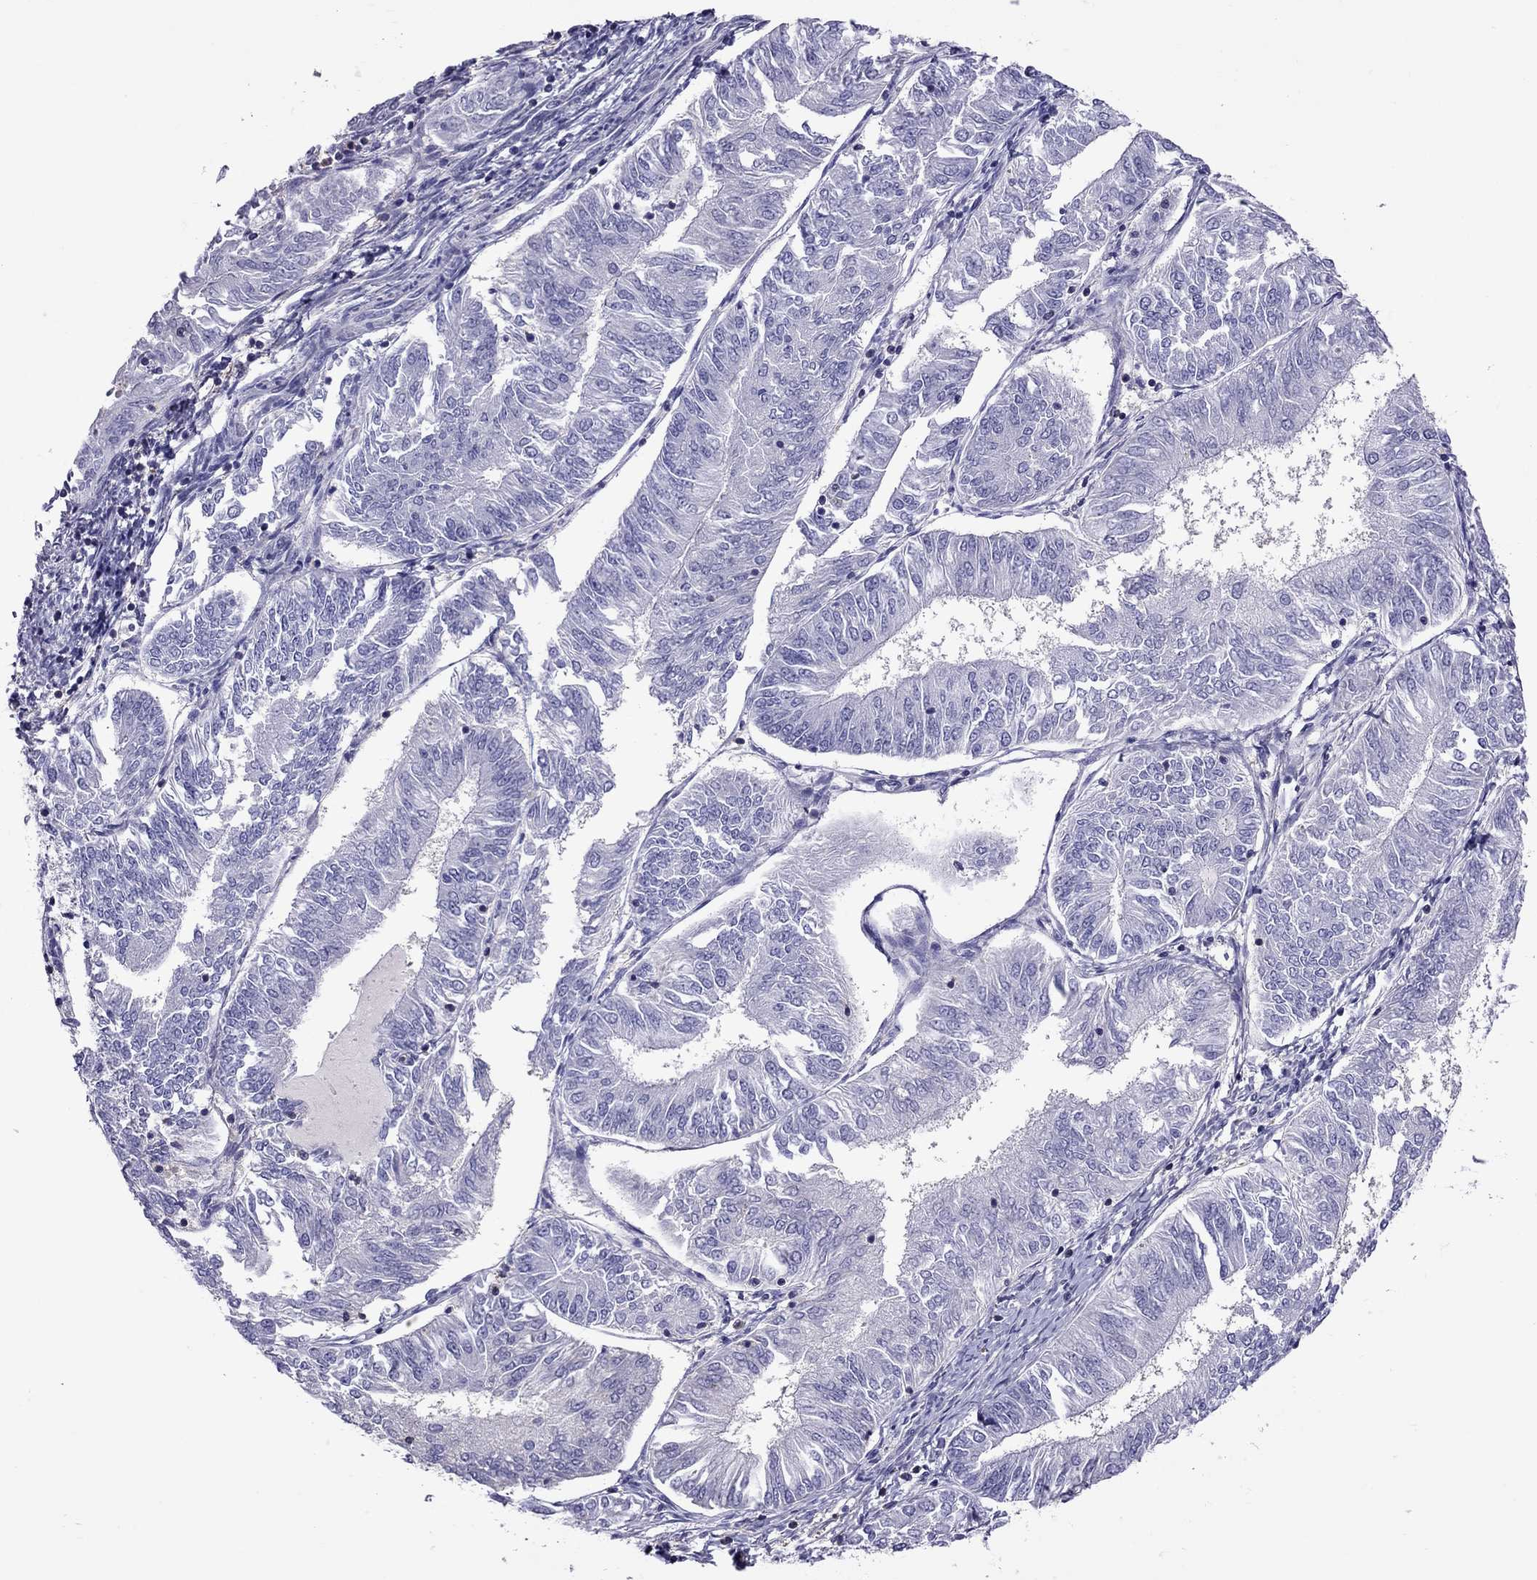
{"staining": {"intensity": "negative", "quantity": "none", "location": "none"}, "tissue": "endometrial cancer", "cell_type": "Tumor cells", "image_type": "cancer", "snomed": [{"axis": "morphology", "description": "Adenocarcinoma, NOS"}, {"axis": "topography", "description": "Endometrium"}], "caption": "DAB immunohistochemical staining of human adenocarcinoma (endometrial) exhibits no significant positivity in tumor cells.", "gene": "TEX22", "patient": {"sex": "female", "age": 58}}